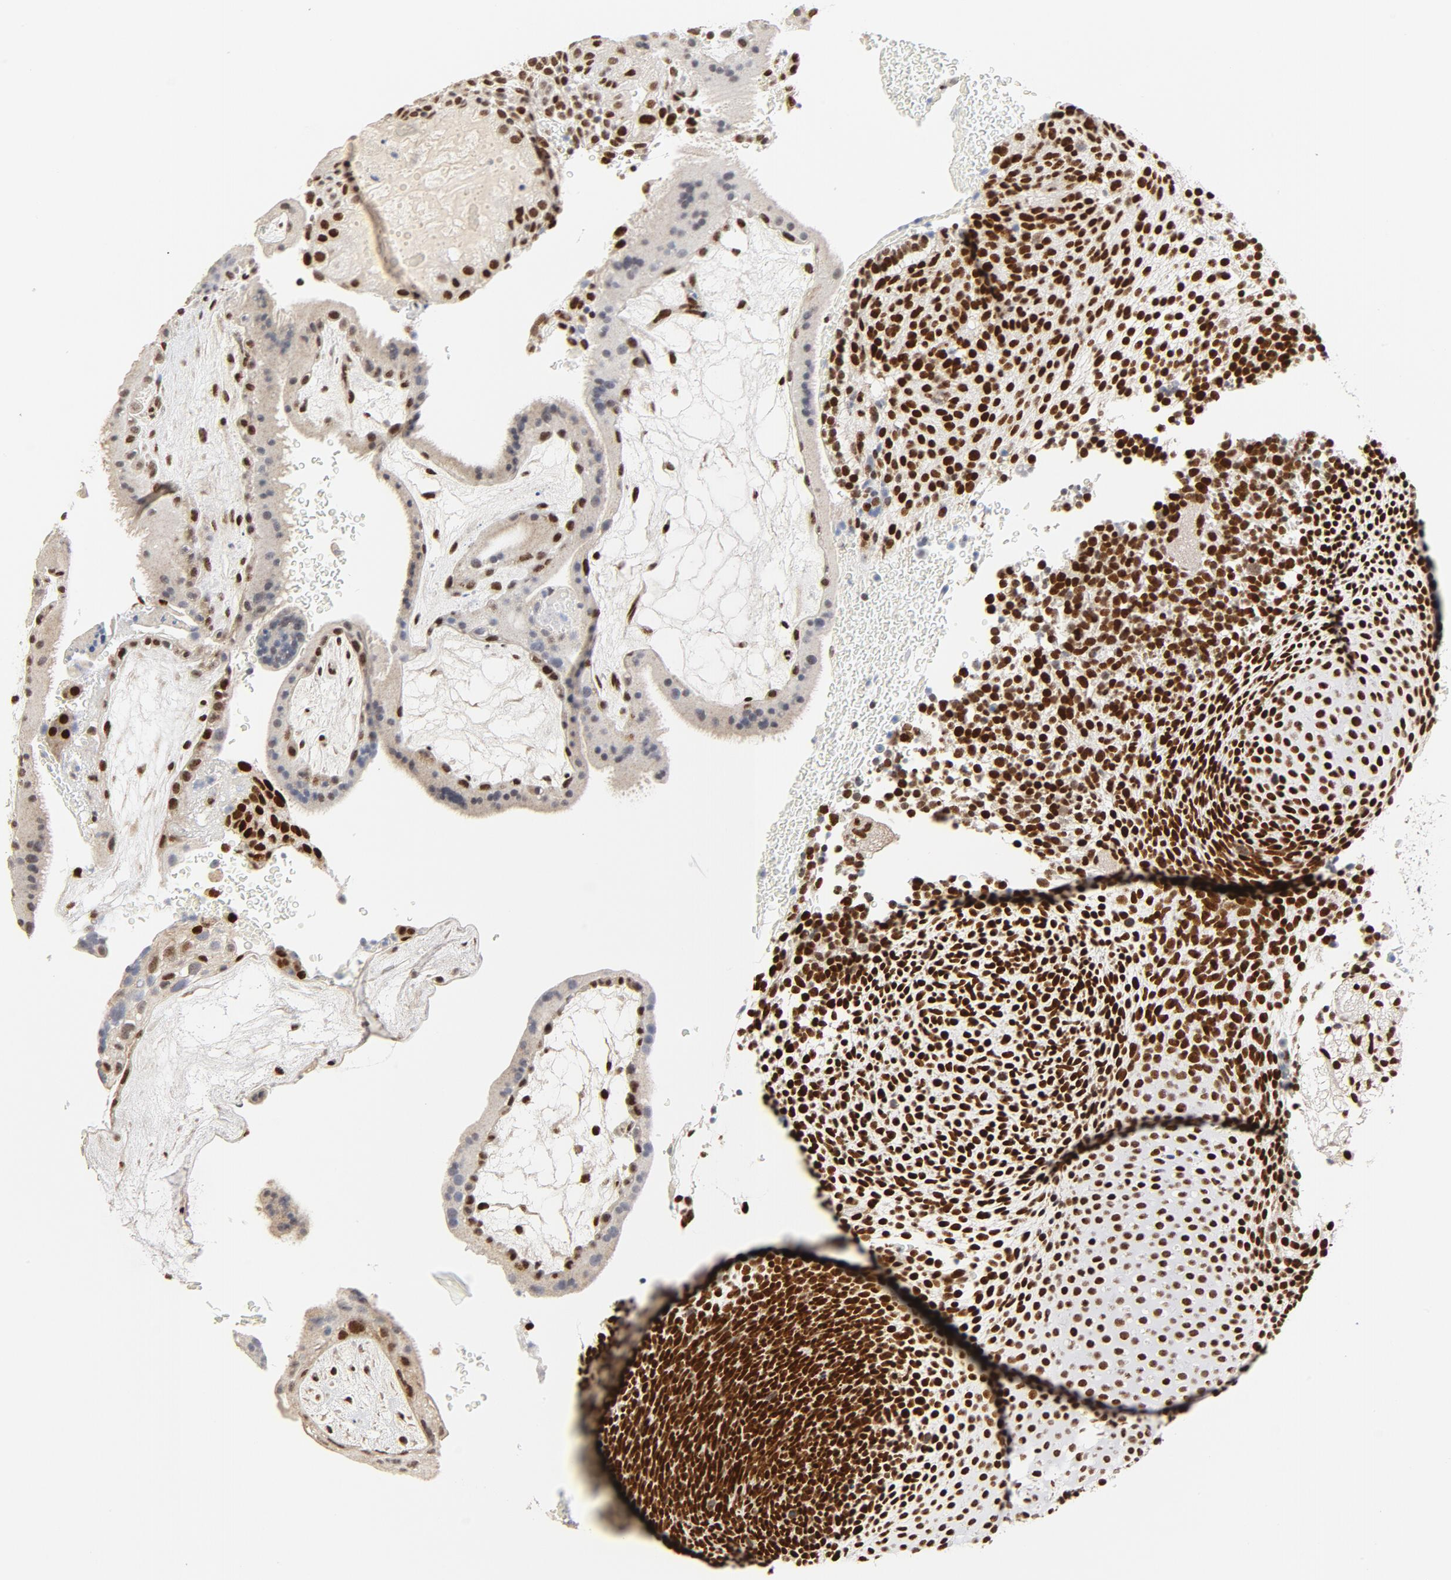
{"staining": {"intensity": "strong", "quantity": ">75%", "location": "nuclear"}, "tissue": "placenta", "cell_type": "Decidual cells", "image_type": "normal", "snomed": [{"axis": "morphology", "description": "Normal tissue, NOS"}, {"axis": "topography", "description": "Placenta"}], "caption": "High-power microscopy captured an IHC image of benign placenta, revealing strong nuclear staining in about >75% of decidual cells.", "gene": "GTF2I", "patient": {"sex": "female", "age": 19}}